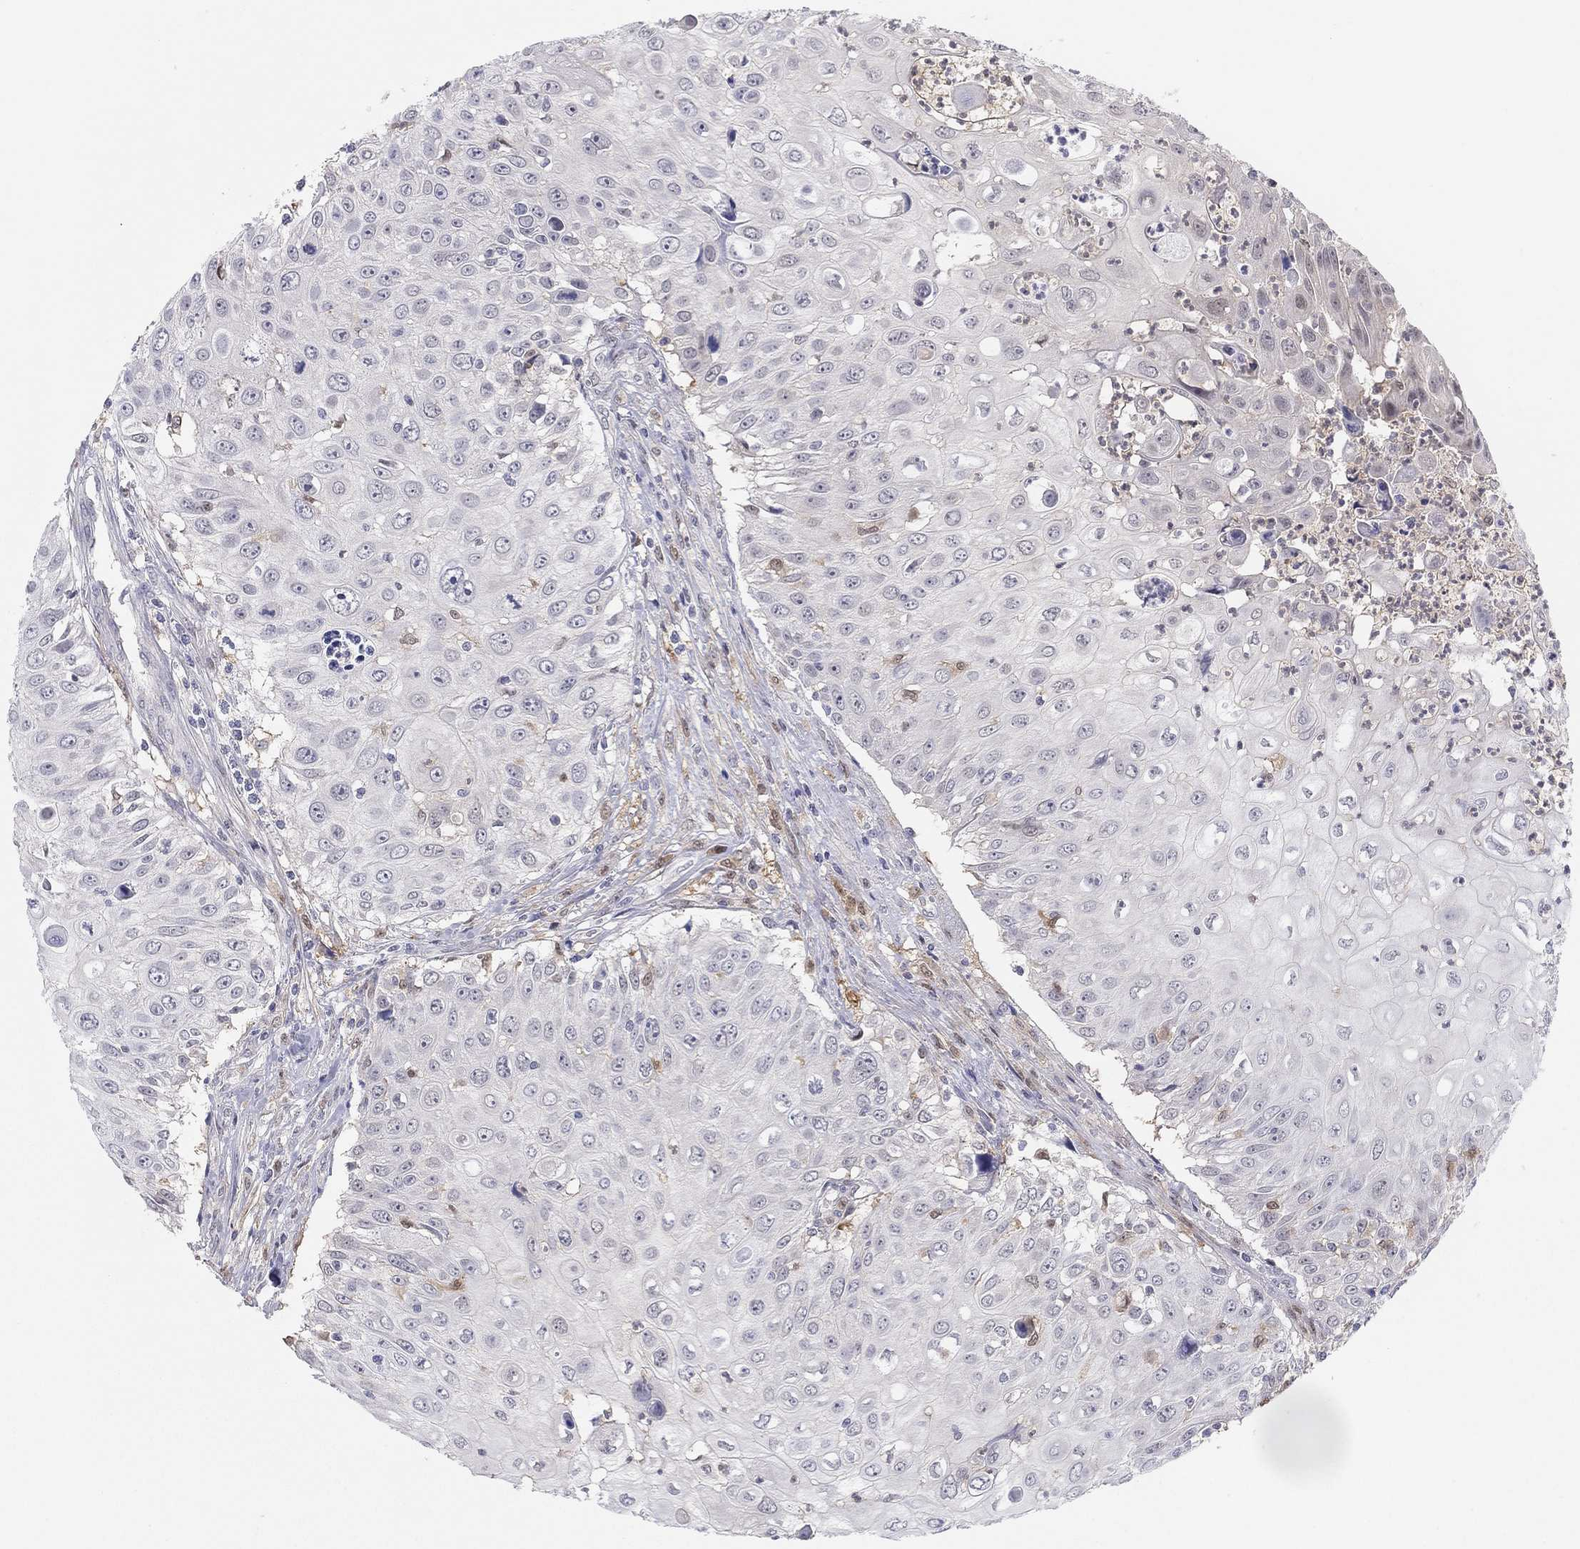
{"staining": {"intensity": "negative", "quantity": "none", "location": "none"}, "tissue": "urothelial cancer", "cell_type": "Tumor cells", "image_type": "cancer", "snomed": [{"axis": "morphology", "description": "Urothelial carcinoma, High grade"}, {"axis": "topography", "description": "Urinary bladder"}], "caption": "Image shows no protein staining in tumor cells of high-grade urothelial carcinoma tissue. (DAB immunohistochemistry with hematoxylin counter stain).", "gene": "PDXK", "patient": {"sex": "female", "age": 79}}